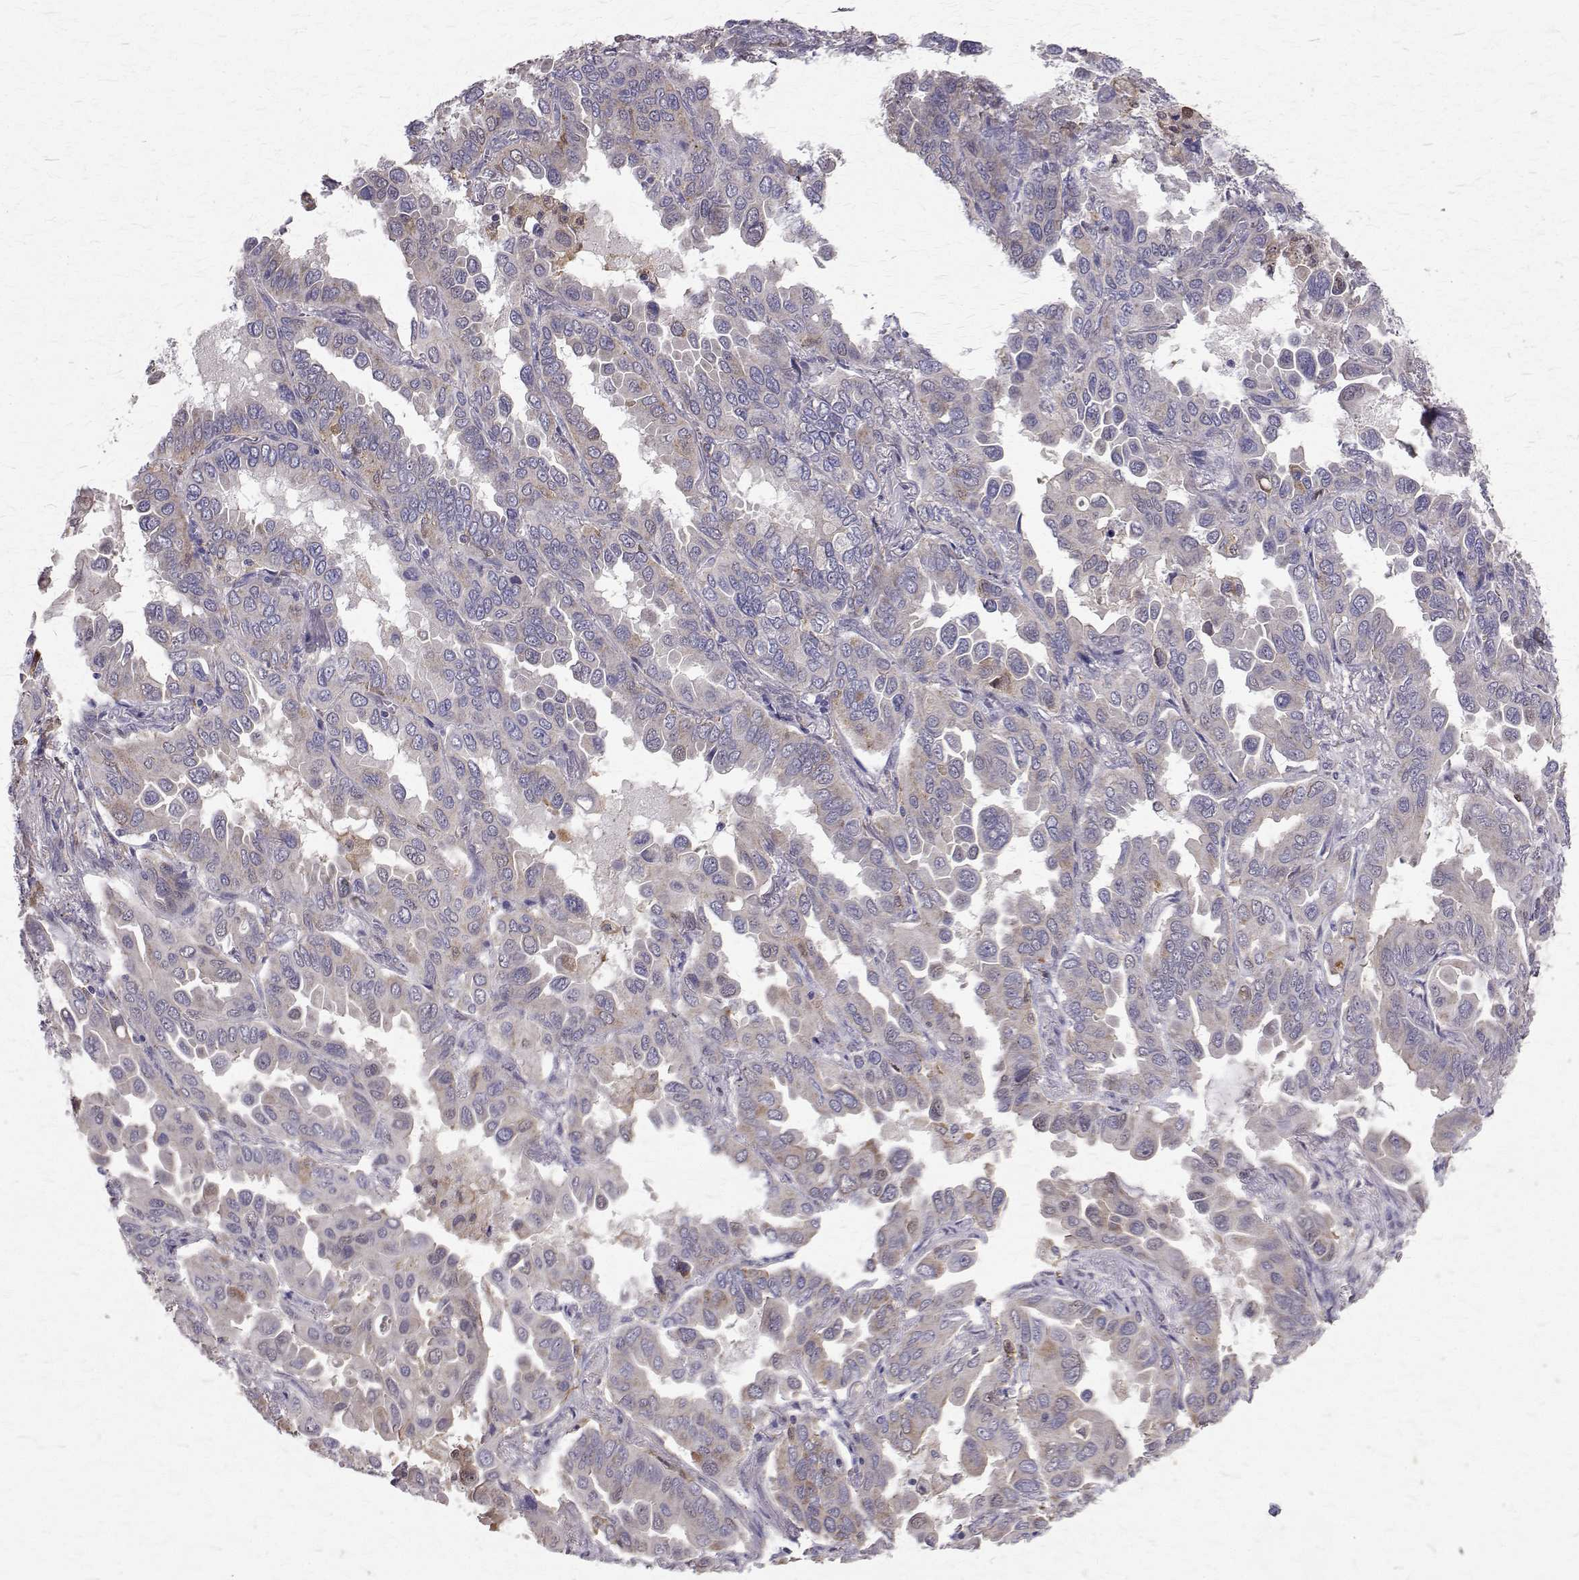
{"staining": {"intensity": "negative", "quantity": "none", "location": "none"}, "tissue": "lung cancer", "cell_type": "Tumor cells", "image_type": "cancer", "snomed": [{"axis": "morphology", "description": "Adenocarcinoma, NOS"}, {"axis": "topography", "description": "Lung"}], "caption": "The IHC histopathology image has no significant positivity in tumor cells of adenocarcinoma (lung) tissue.", "gene": "CCDC89", "patient": {"sex": "male", "age": 64}}